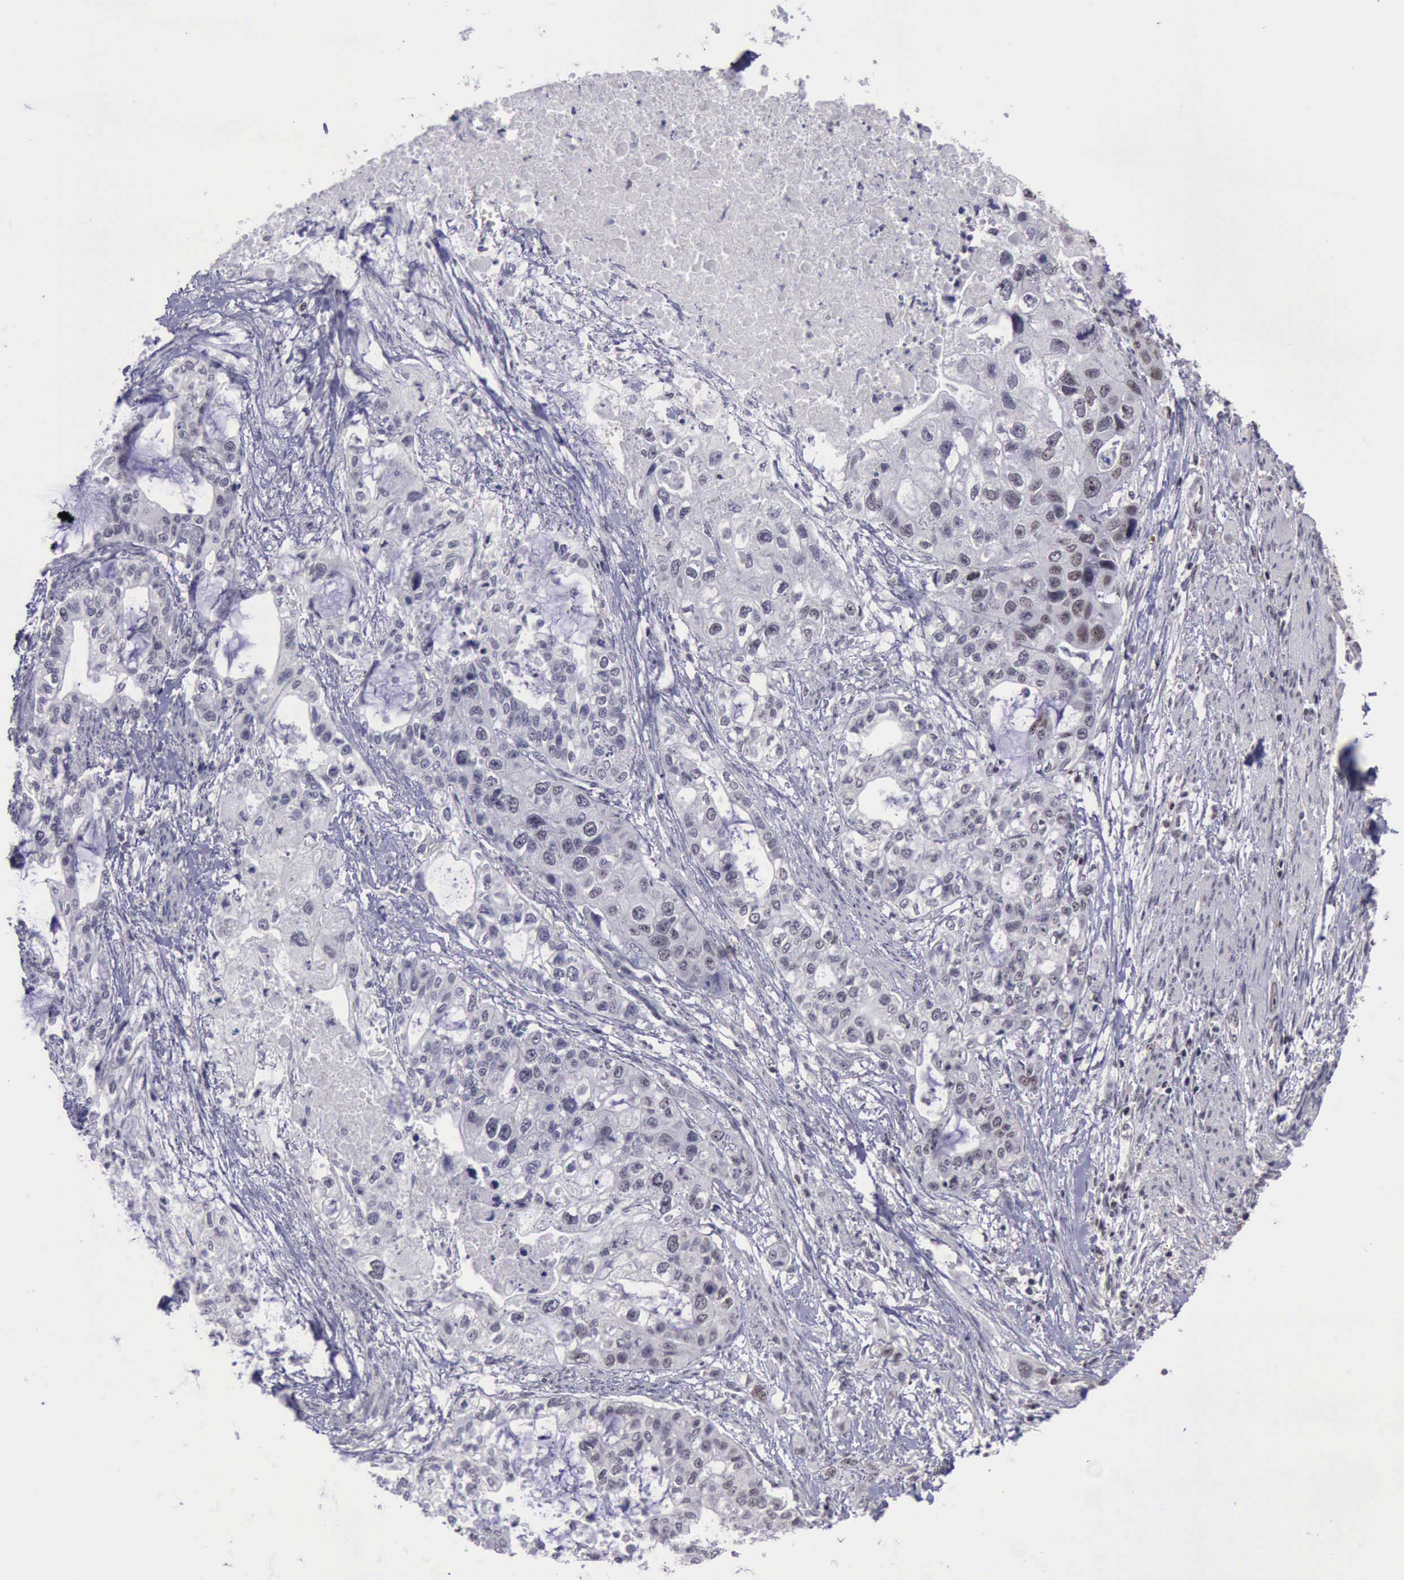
{"staining": {"intensity": "weak", "quantity": "25%-75%", "location": "nuclear"}, "tissue": "stomach cancer", "cell_type": "Tumor cells", "image_type": "cancer", "snomed": [{"axis": "morphology", "description": "Adenocarcinoma, NOS"}, {"axis": "topography", "description": "Stomach, upper"}], "caption": "Immunohistochemical staining of human stomach cancer (adenocarcinoma) shows low levels of weak nuclear protein expression in about 25%-75% of tumor cells.", "gene": "YY1", "patient": {"sex": "female", "age": 52}}